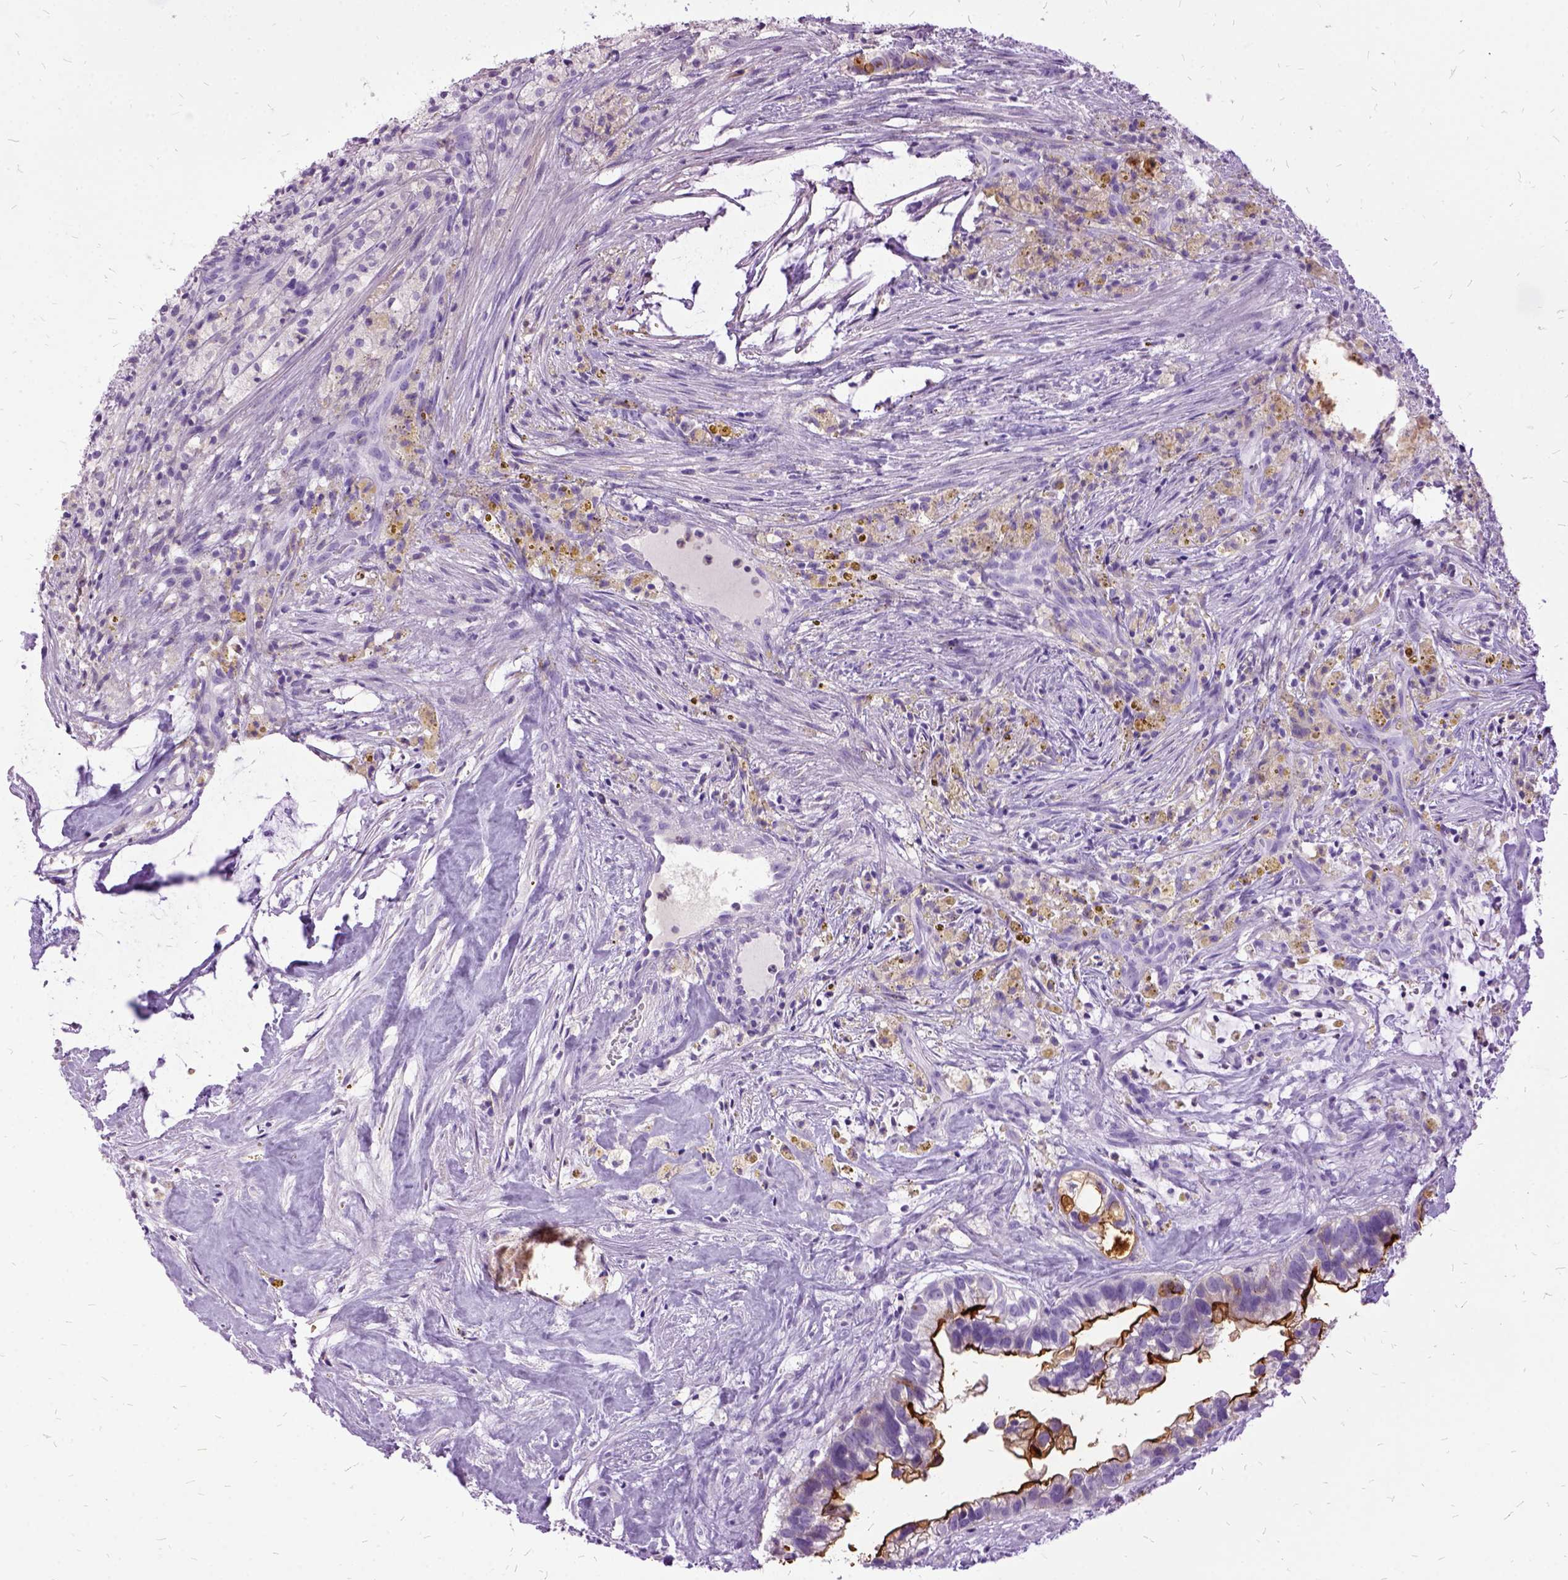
{"staining": {"intensity": "moderate", "quantity": "25%-75%", "location": "cytoplasmic/membranous"}, "tissue": "head and neck cancer", "cell_type": "Tumor cells", "image_type": "cancer", "snomed": [{"axis": "morphology", "description": "Adenocarcinoma, NOS"}, {"axis": "topography", "description": "Head-Neck"}], "caption": "An immunohistochemistry photomicrograph of neoplastic tissue is shown. Protein staining in brown highlights moderate cytoplasmic/membranous positivity in head and neck adenocarcinoma within tumor cells.", "gene": "MME", "patient": {"sex": "male", "age": 62}}